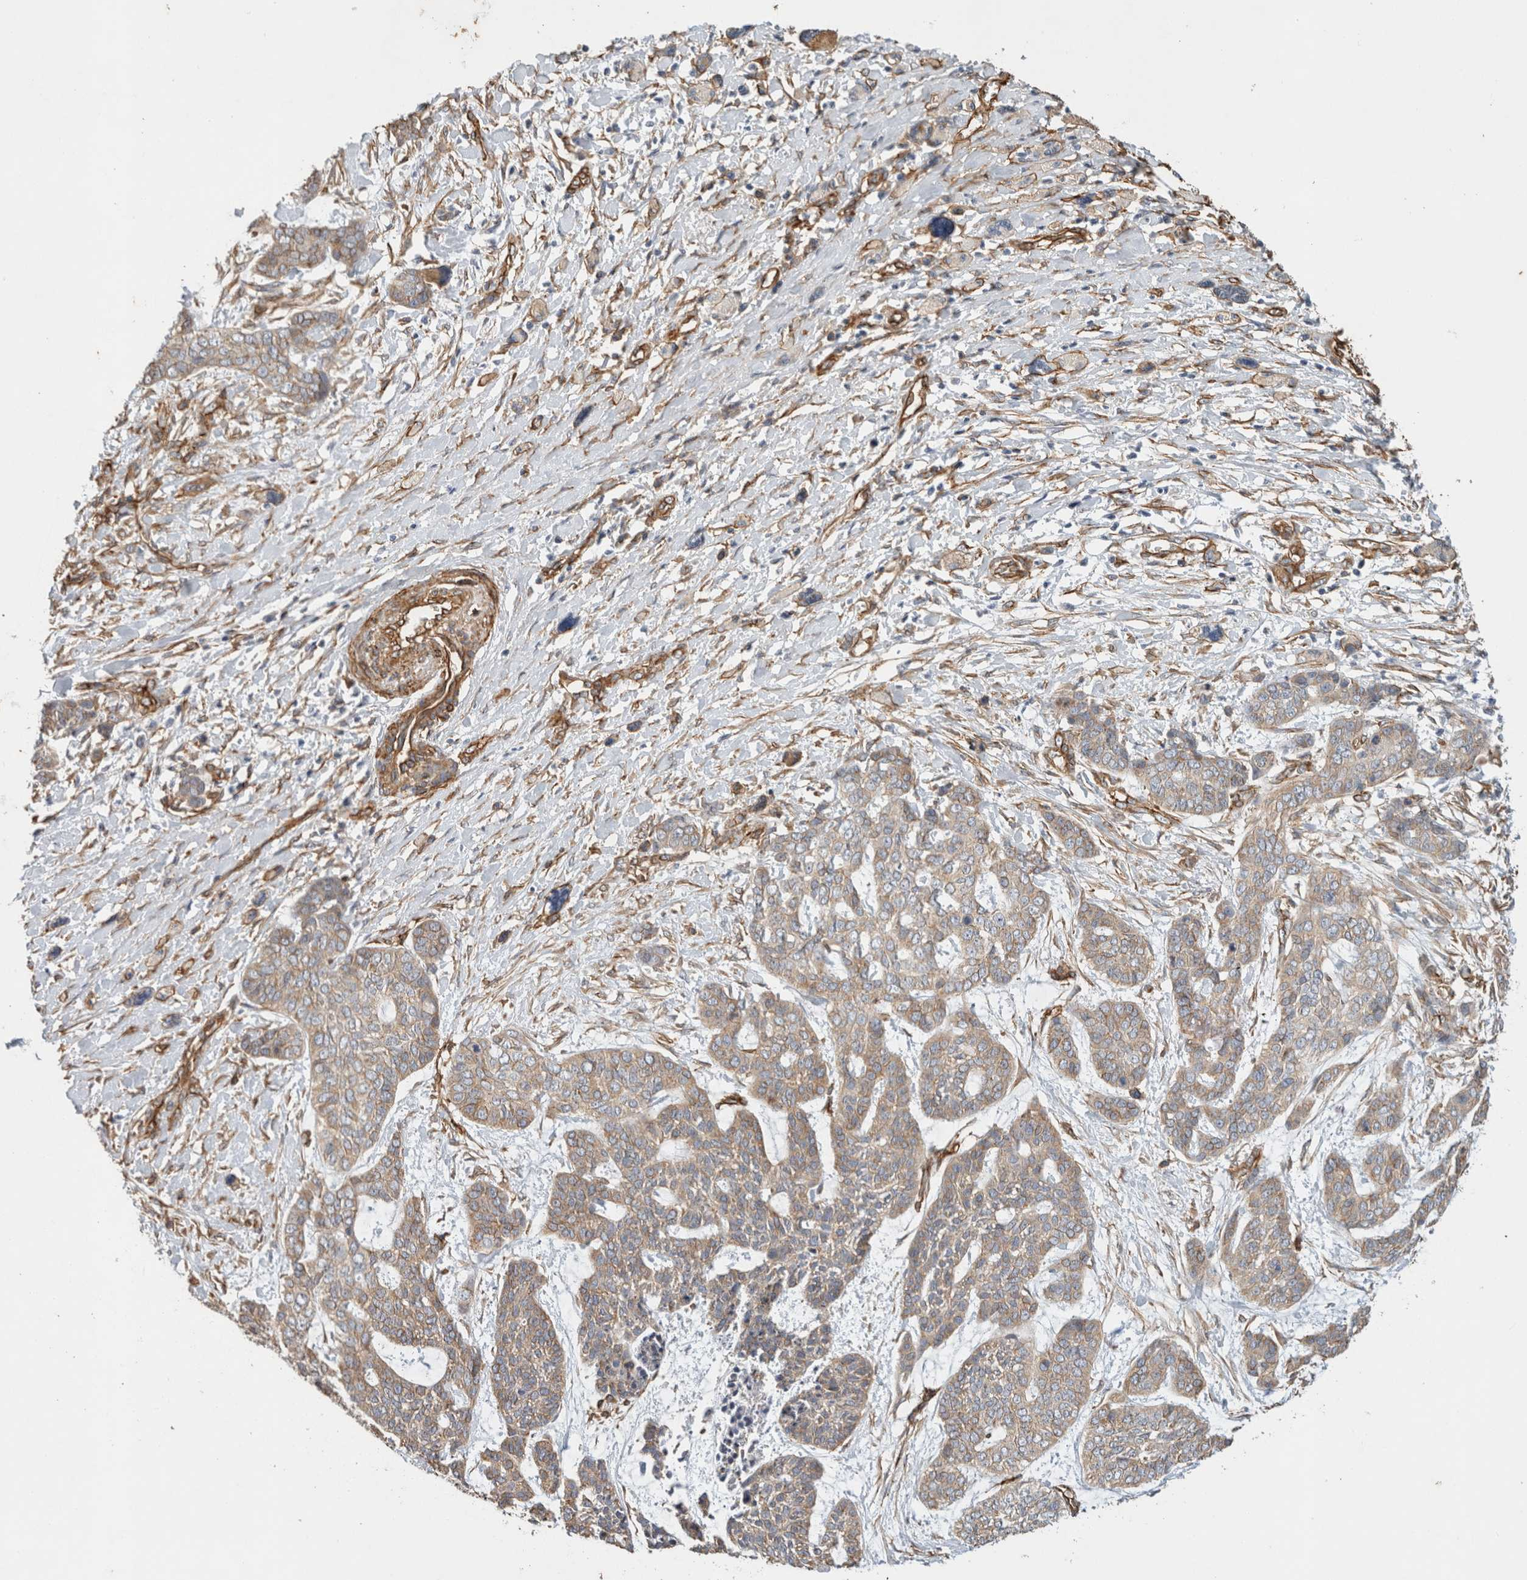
{"staining": {"intensity": "weak", "quantity": ">75%", "location": "cytoplasmic/membranous"}, "tissue": "skin cancer", "cell_type": "Tumor cells", "image_type": "cancer", "snomed": [{"axis": "morphology", "description": "Basal cell carcinoma"}, {"axis": "topography", "description": "Skin"}], "caption": "Brown immunohistochemical staining in human skin cancer (basal cell carcinoma) demonstrates weak cytoplasmic/membranous positivity in approximately >75% of tumor cells. The staining is performed using DAB brown chromogen to label protein expression. The nuclei are counter-stained blue using hematoxylin.", "gene": "JMJD4", "patient": {"sex": "female", "age": 64}}